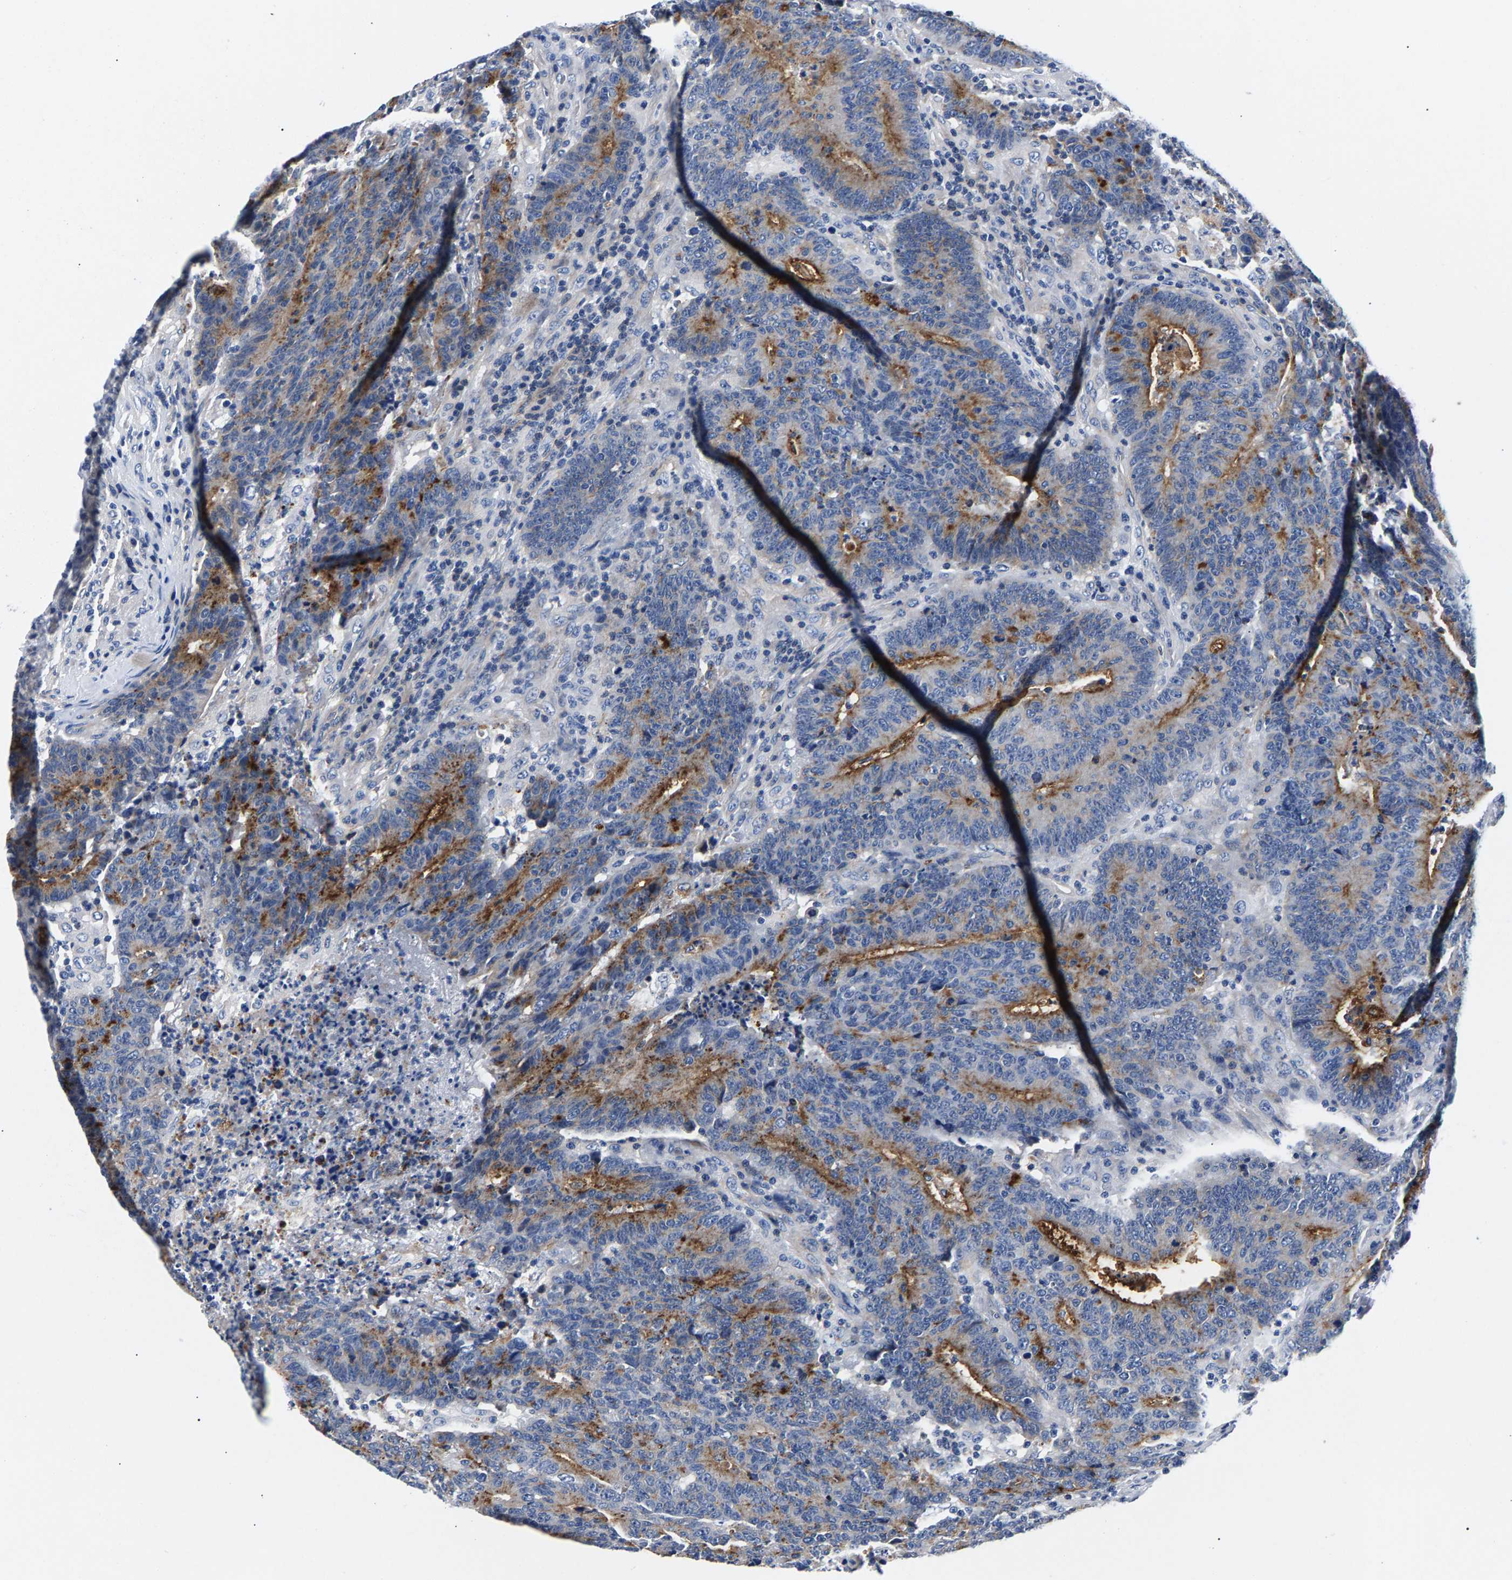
{"staining": {"intensity": "moderate", "quantity": "25%-75%", "location": "cytoplasmic/membranous"}, "tissue": "colorectal cancer", "cell_type": "Tumor cells", "image_type": "cancer", "snomed": [{"axis": "morphology", "description": "Normal tissue, NOS"}, {"axis": "morphology", "description": "Adenocarcinoma, NOS"}, {"axis": "topography", "description": "Colon"}], "caption": "Immunohistochemistry (IHC) photomicrograph of neoplastic tissue: human adenocarcinoma (colorectal) stained using immunohistochemistry (IHC) displays medium levels of moderate protein expression localized specifically in the cytoplasmic/membranous of tumor cells, appearing as a cytoplasmic/membranous brown color.", "gene": "P2RY4", "patient": {"sex": "female", "age": 75}}